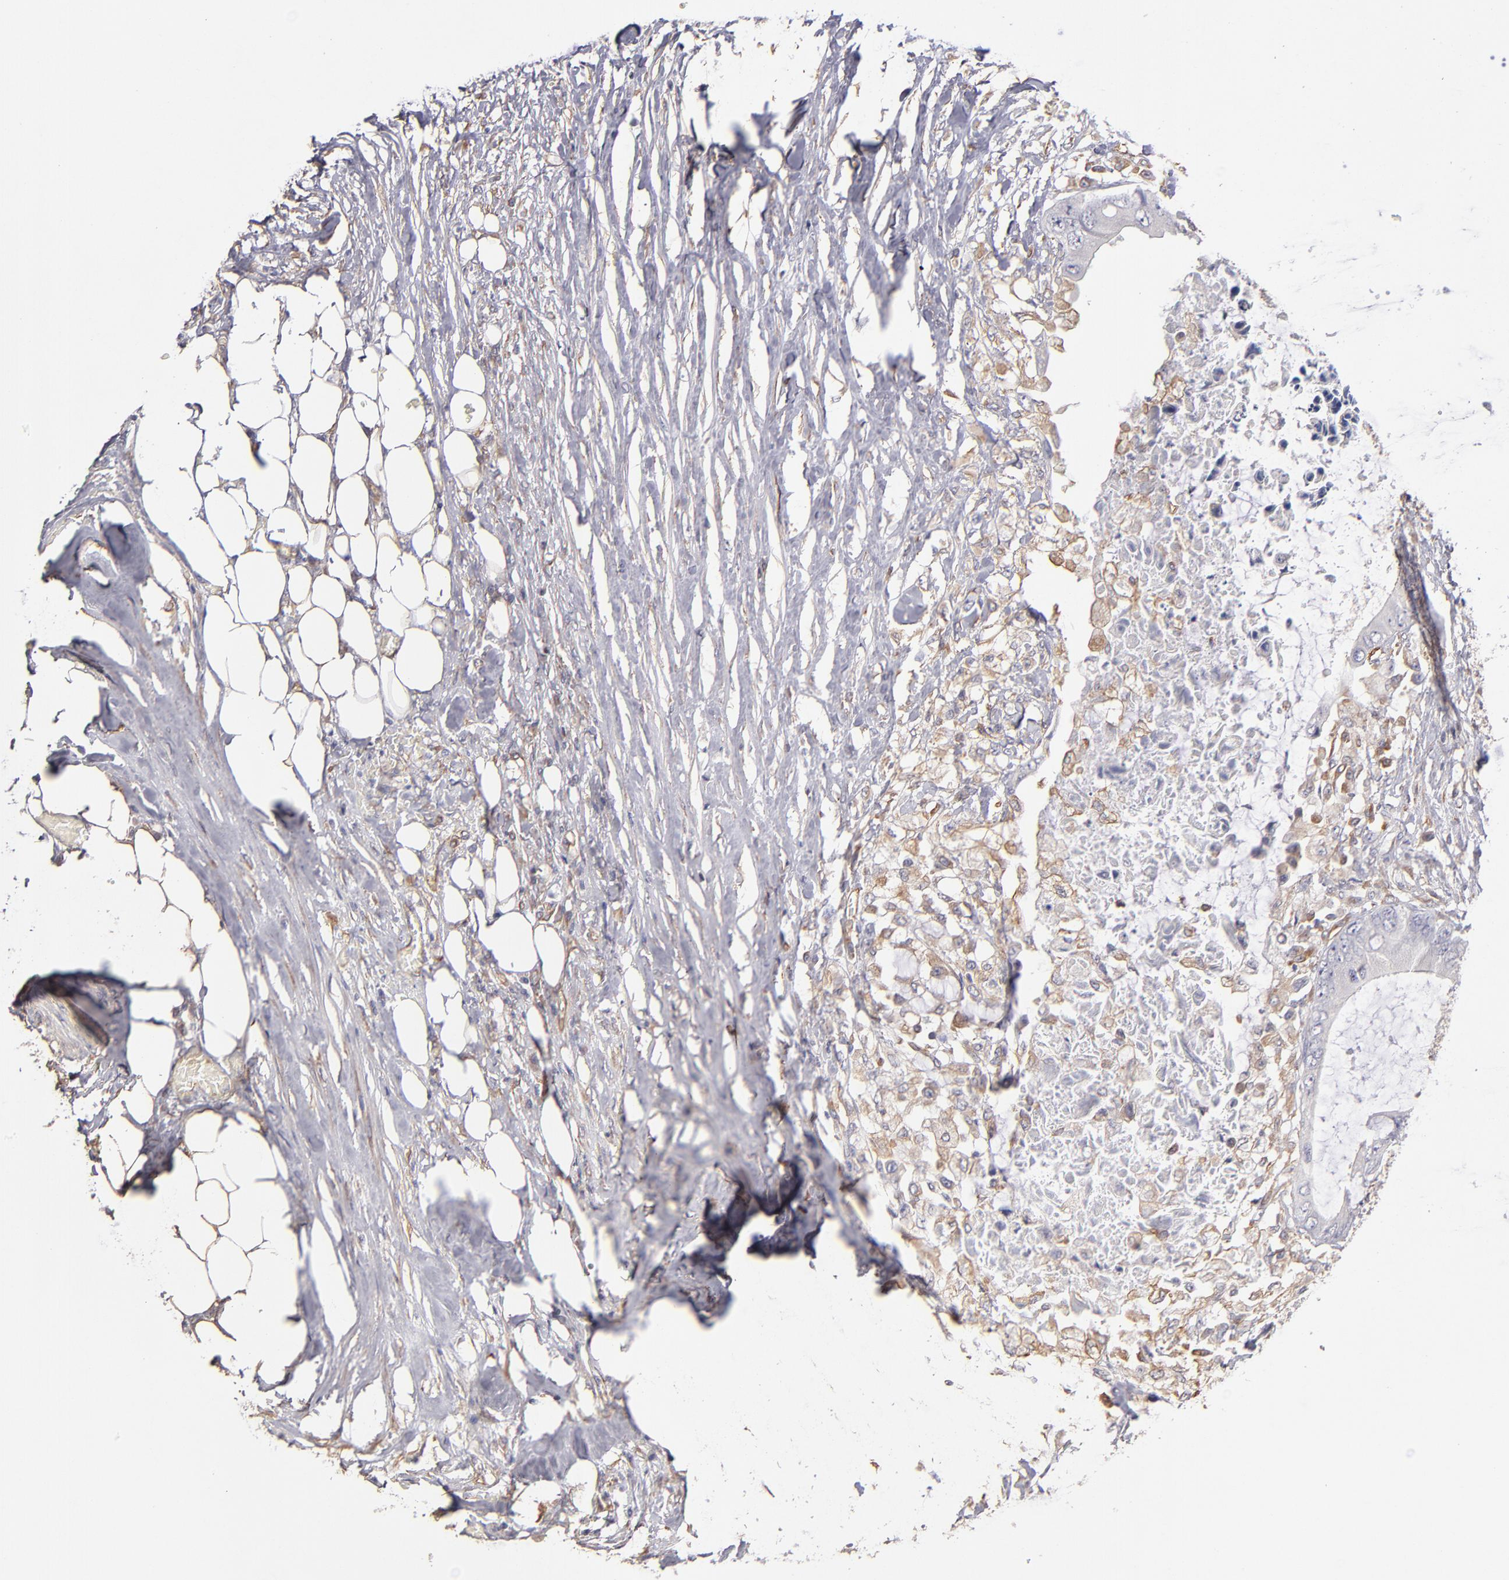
{"staining": {"intensity": "negative", "quantity": "none", "location": "none"}, "tissue": "colorectal cancer", "cell_type": "Tumor cells", "image_type": "cancer", "snomed": [{"axis": "morphology", "description": "Normal tissue, NOS"}, {"axis": "morphology", "description": "Adenocarcinoma, NOS"}, {"axis": "topography", "description": "Rectum"}, {"axis": "topography", "description": "Peripheral nerve tissue"}], "caption": "IHC histopathology image of human adenocarcinoma (colorectal) stained for a protein (brown), which demonstrates no staining in tumor cells.", "gene": "ABCC1", "patient": {"sex": "female", "age": 77}}